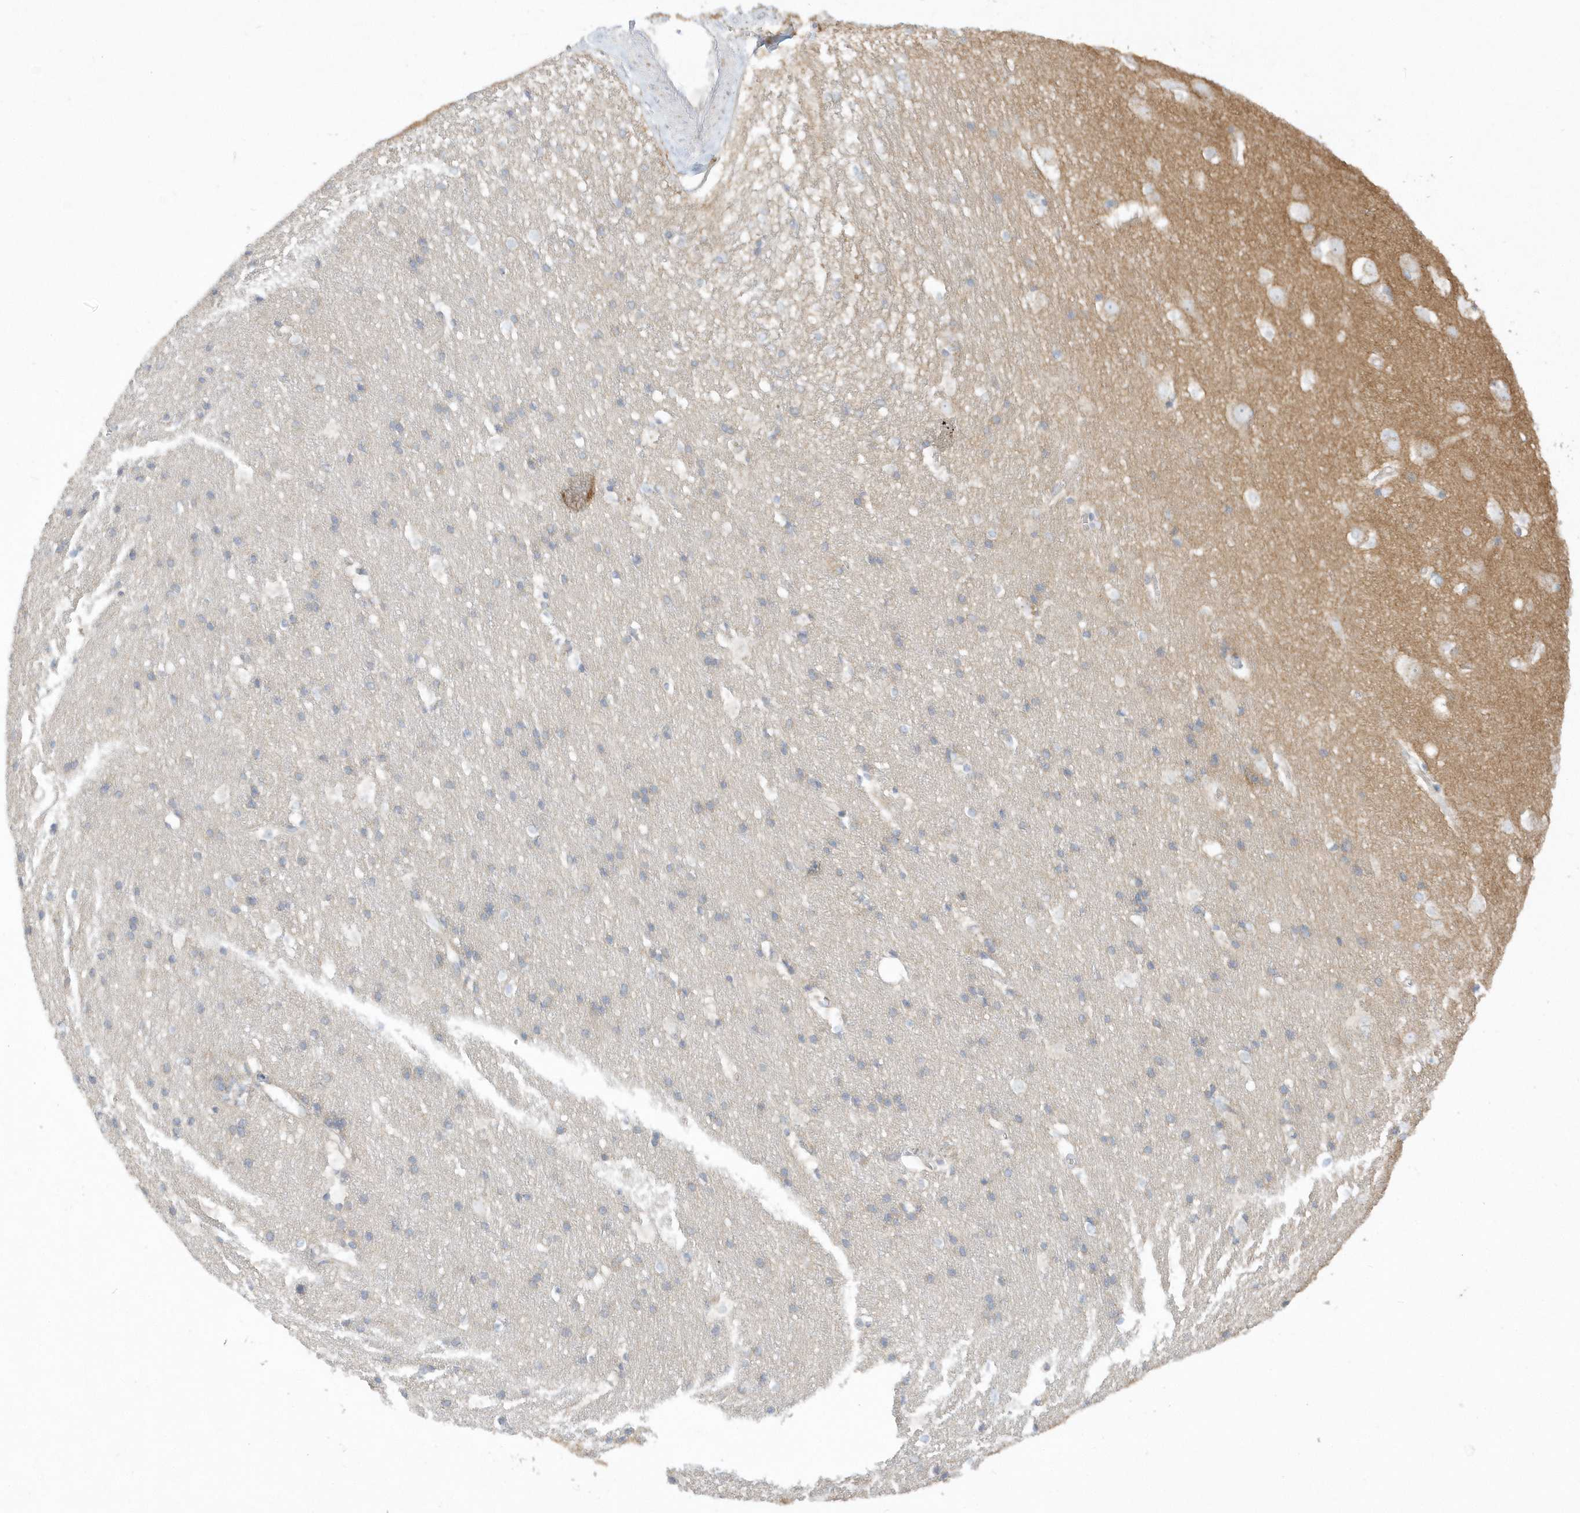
{"staining": {"intensity": "negative", "quantity": "none", "location": "none"}, "tissue": "cerebral cortex", "cell_type": "Endothelial cells", "image_type": "normal", "snomed": [{"axis": "morphology", "description": "Normal tissue, NOS"}, {"axis": "topography", "description": "Cerebral cortex"}], "caption": "IHC histopathology image of benign cerebral cortex: cerebral cortex stained with DAB reveals no significant protein staining in endothelial cells.", "gene": "DNAJC18", "patient": {"sex": "male", "age": 54}}